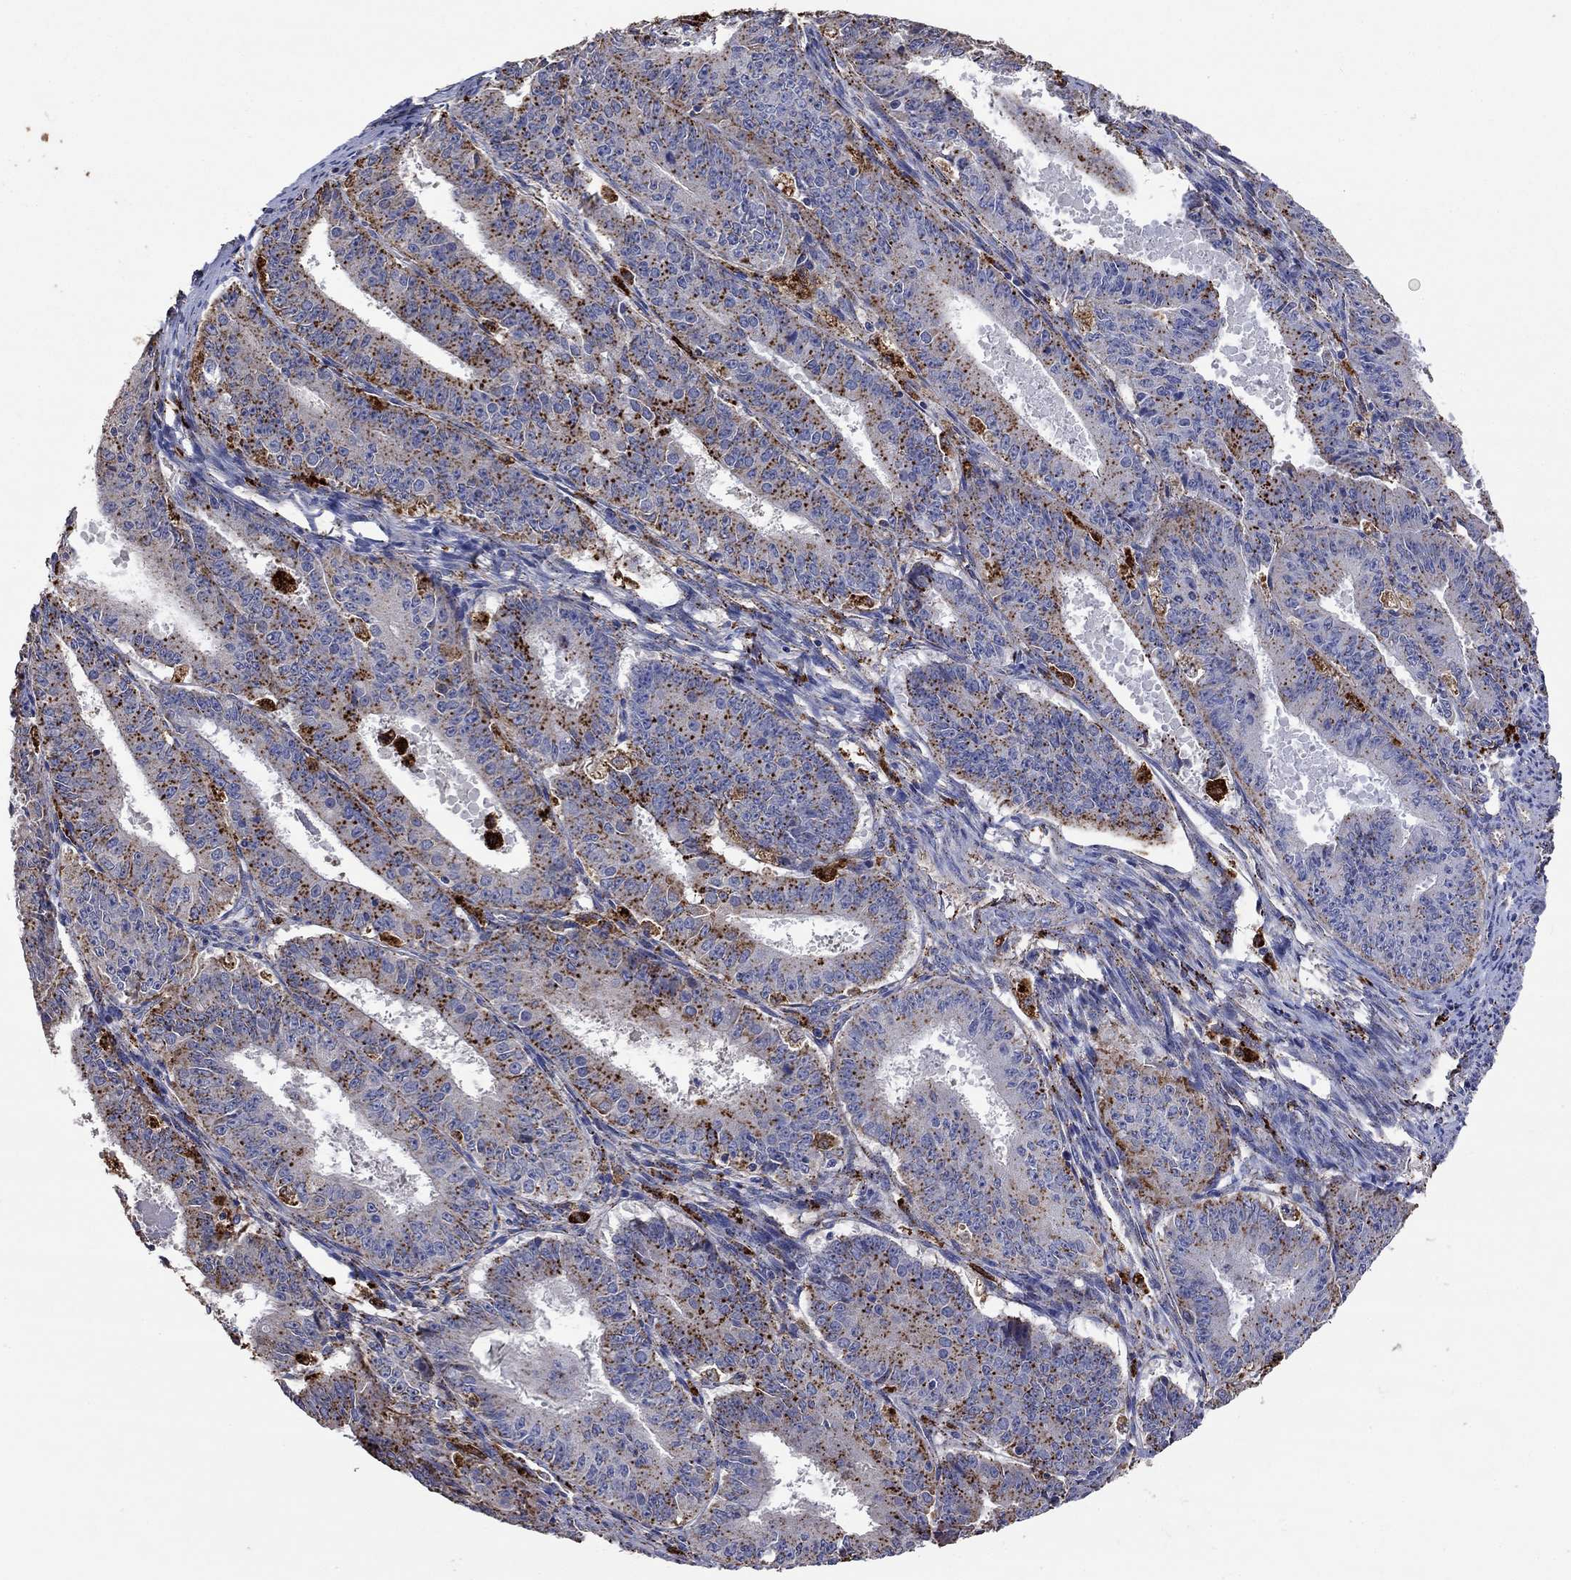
{"staining": {"intensity": "strong", "quantity": ">75%", "location": "cytoplasmic/membranous"}, "tissue": "ovarian cancer", "cell_type": "Tumor cells", "image_type": "cancer", "snomed": [{"axis": "morphology", "description": "Carcinoma, endometroid"}, {"axis": "topography", "description": "Ovary"}], "caption": "Immunohistochemical staining of human ovarian endometroid carcinoma shows high levels of strong cytoplasmic/membranous expression in approximately >75% of tumor cells.", "gene": "CTSB", "patient": {"sex": "female", "age": 42}}